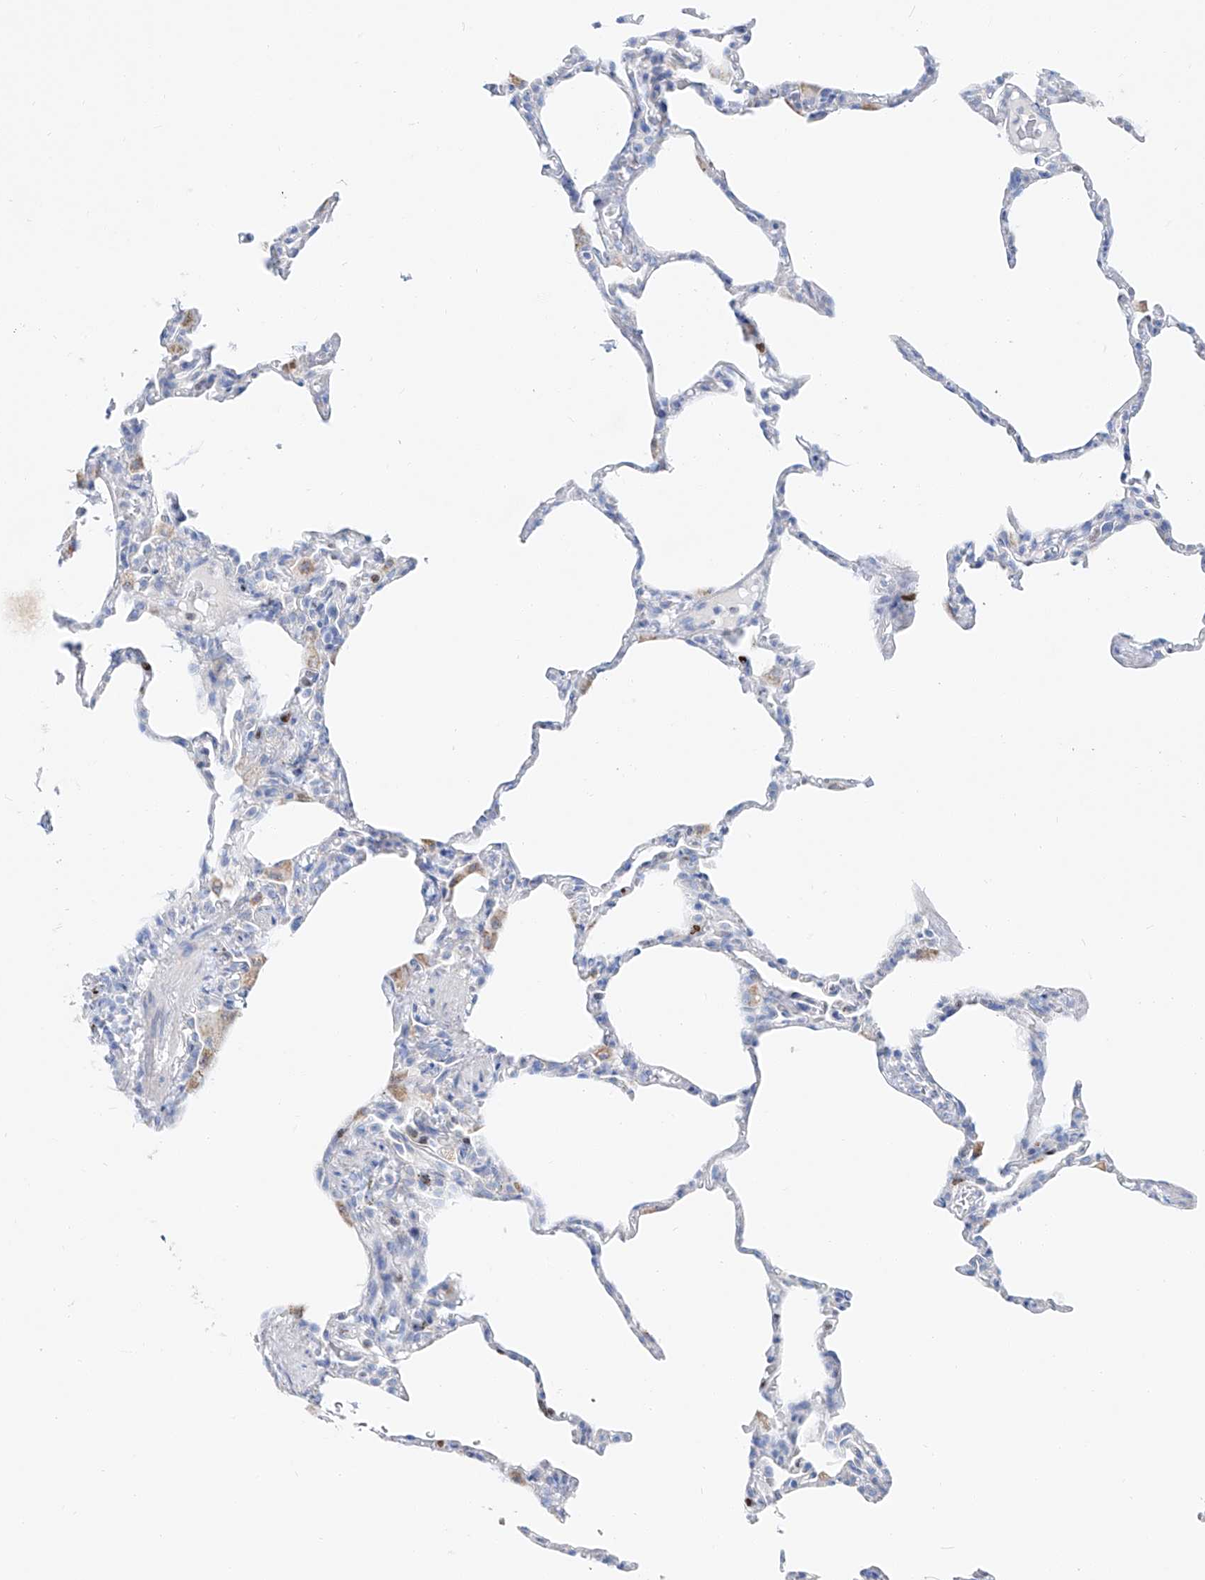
{"staining": {"intensity": "negative", "quantity": "none", "location": "none"}, "tissue": "lung", "cell_type": "Alveolar cells", "image_type": "normal", "snomed": [{"axis": "morphology", "description": "Normal tissue, NOS"}, {"axis": "topography", "description": "Lung"}], "caption": "DAB (3,3'-diaminobenzidine) immunohistochemical staining of benign human lung exhibits no significant positivity in alveolar cells. Brightfield microscopy of immunohistochemistry (IHC) stained with DAB (brown) and hematoxylin (blue), captured at high magnification.", "gene": "FRS3", "patient": {"sex": "male", "age": 20}}